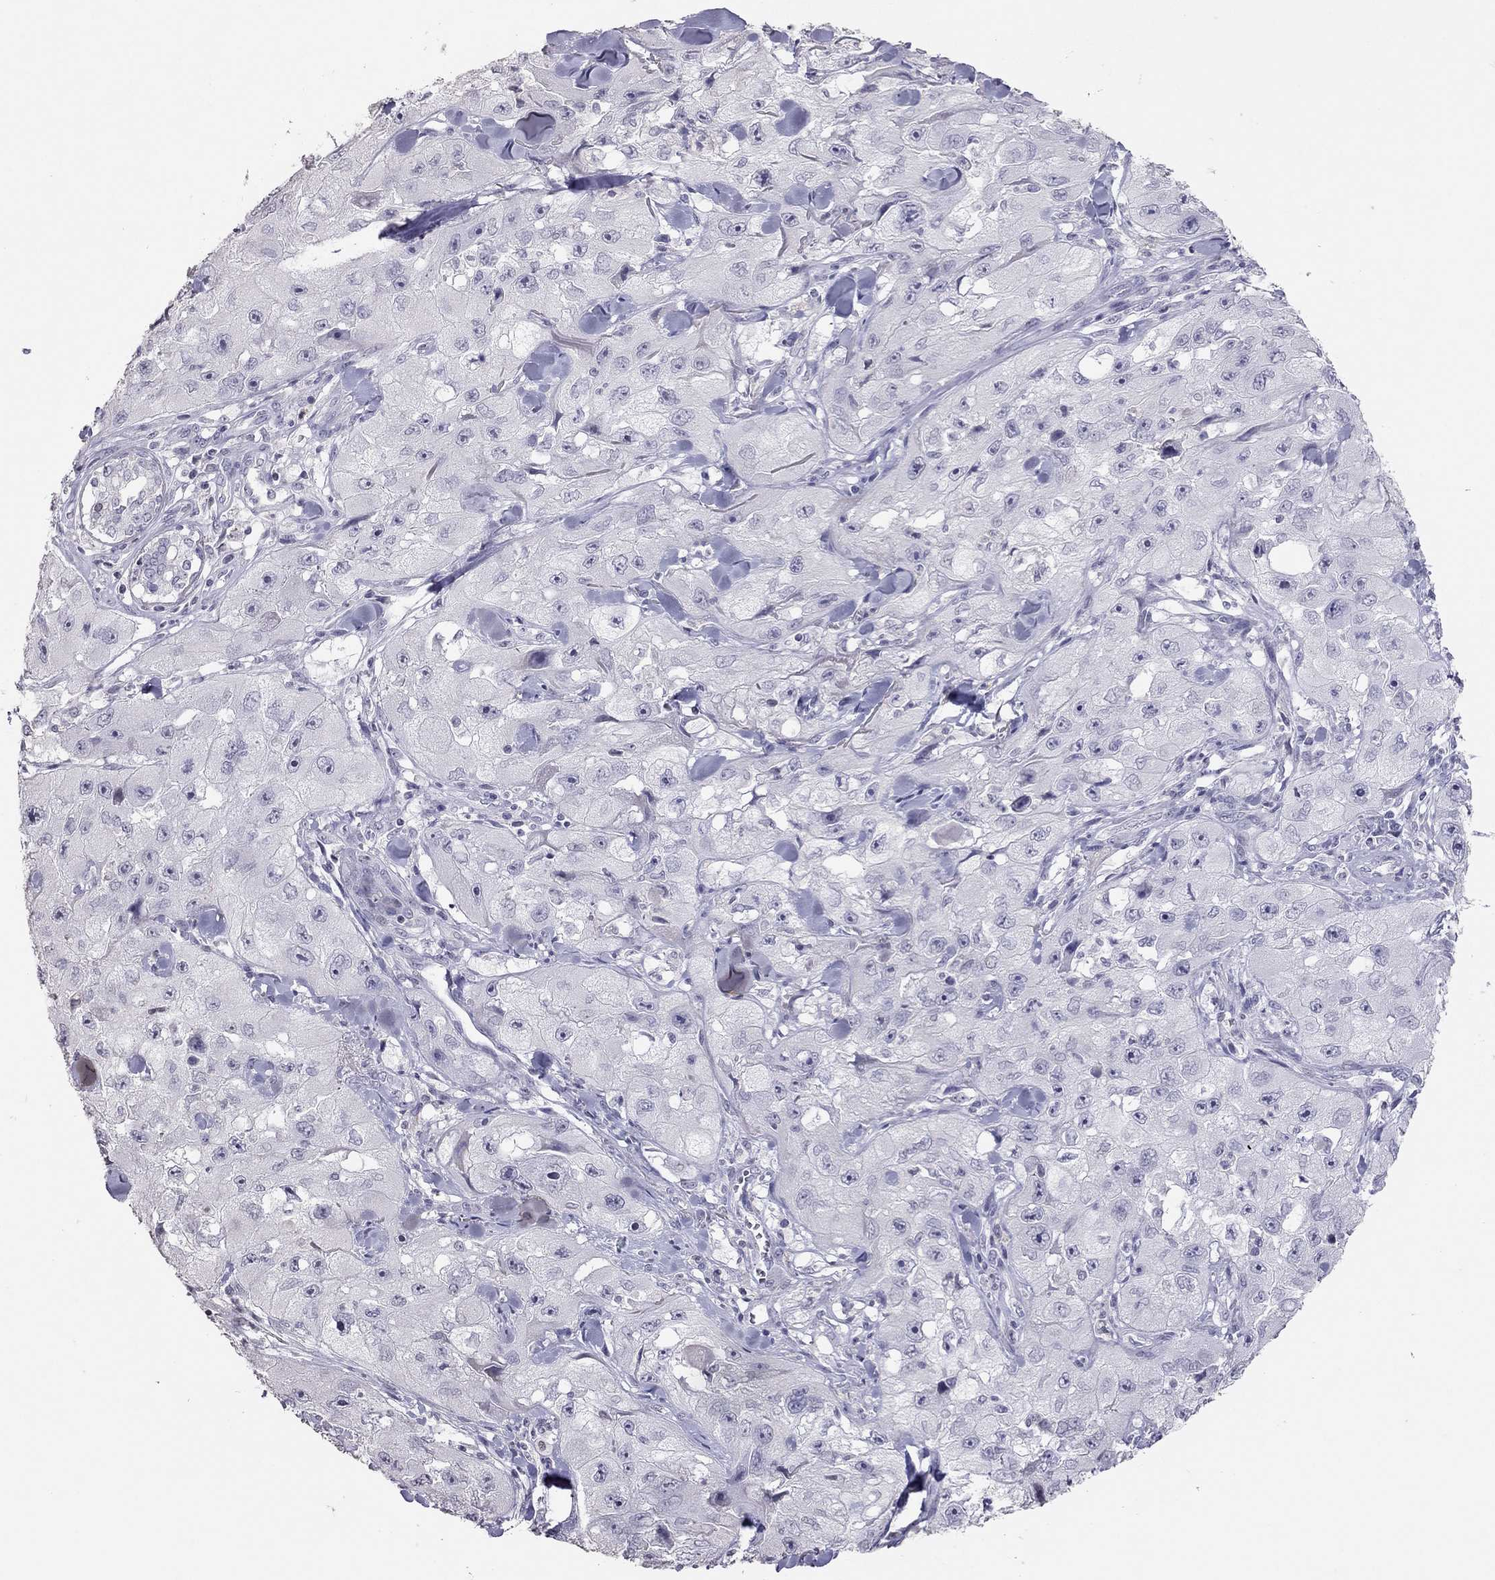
{"staining": {"intensity": "negative", "quantity": "none", "location": "none"}, "tissue": "skin cancer", "cell_type": "Tumor cells", "image_type": "cancer", "snomed": [{"axis": "morphology", "description": "Squamous cell carcinoma, NOS"}, {"axis": "topography", "description": "Skin"}, {"axis": "topography", "description": "Subcutis"}], "caption": "The image demonstrates no significant expression in tumor cells of skin squamous cell carcinoma.", "gene": "TSHB", "patient": {"sex": "male", "age": 73}}